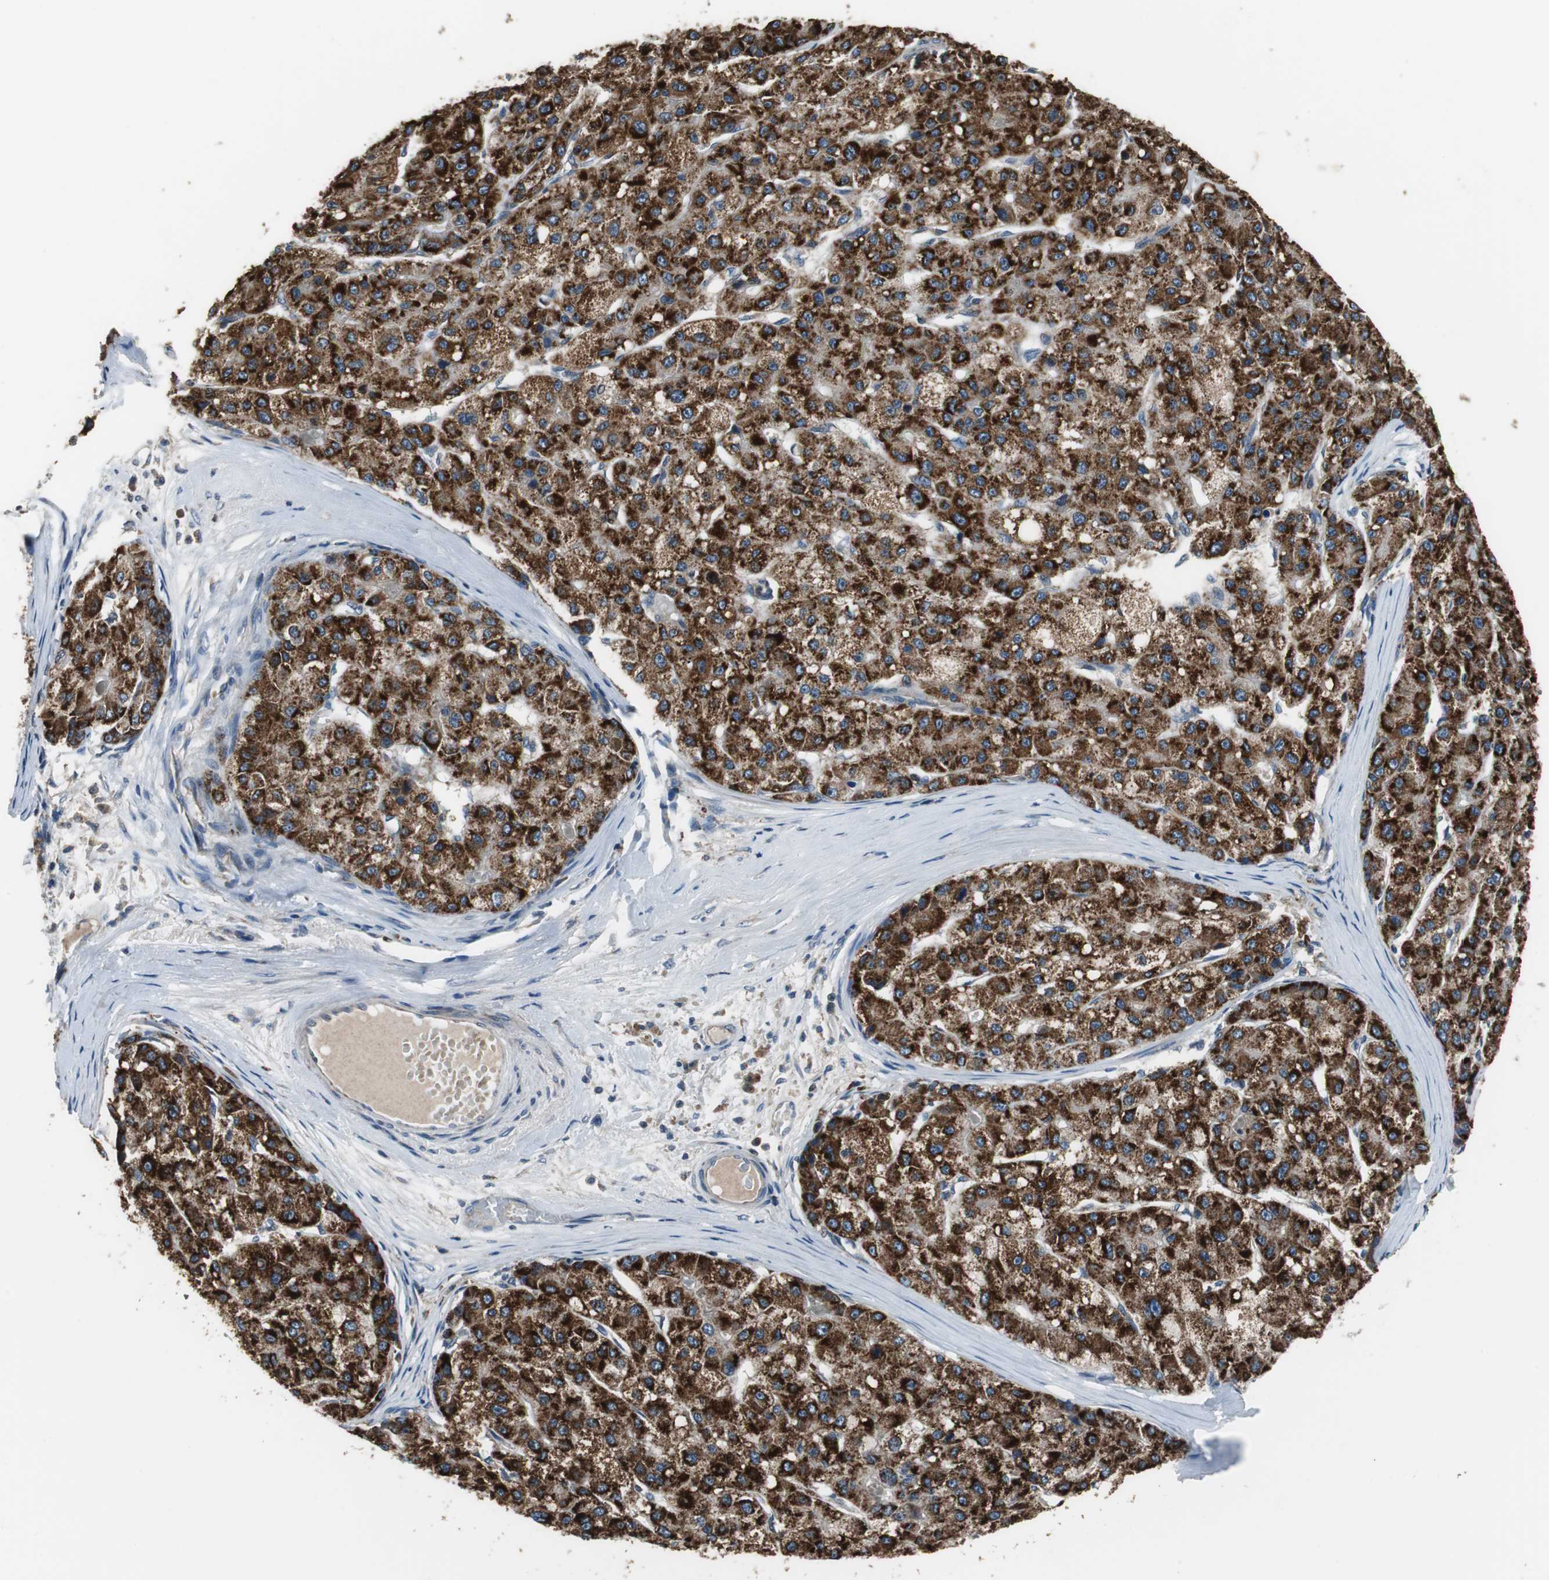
{"staining": {"intensity": "strong", "quantity": ">75%", "location": "cytoplasmic/membranous"}, "tissue": "liver cancer", "cell_type": "Tumor cells", "image_type": "cancer", "snomed": [{"axis": "morphology", "description": "Carcinoma, Hepatocellular, NOS"}, {"axis": "topography", "description": "Liver"}], "caption": "This is an image of immunohistochemistry (IHC) staining of liver hepatocellular carcinoma, which shows strong expression in the cytoplasmic/membranous of tumor cells.", "gene": "PI4KB", "patient": {"sex": "male", "age": 80}}